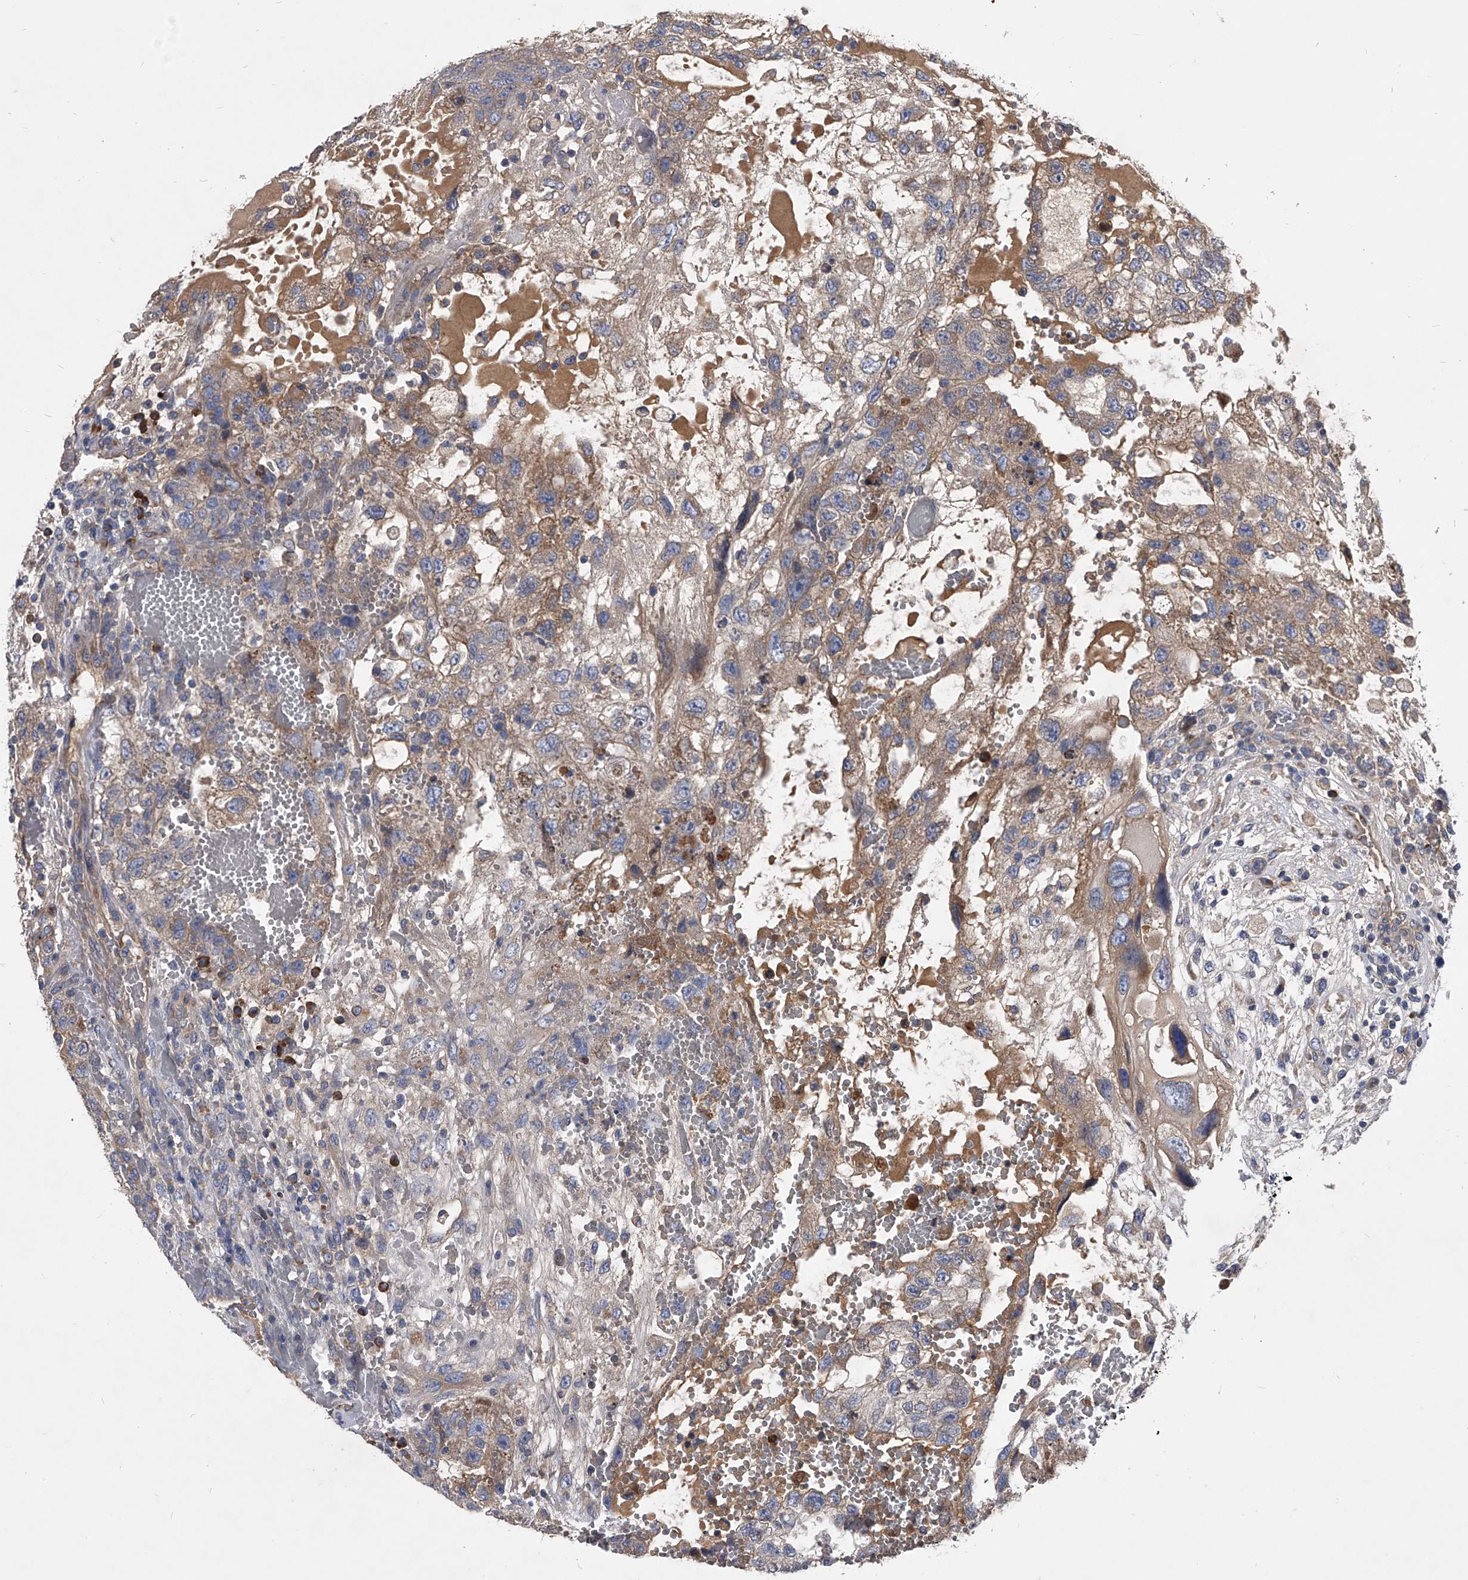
{"staining": {"intensity": "weak", "quantity": "25%-75%", "location": "cytoplasmic/membranous"}, "tissue": "testis cancer", "cell_type": "Tumor cells", "image_type": "cancer", "snomed": [{"axis": "morphology", "description": "Carcinoma, Embryonal, NOS"}, {"axis": "topography", "description": "Testis"}], "caption": "Weak cytoplasmic/membranous positivity is appreciated in approximately 25%-75% of tumor cells in testis cancer.", "gene": "CCR4", "patient": {"sex": "male", "age": 36}}